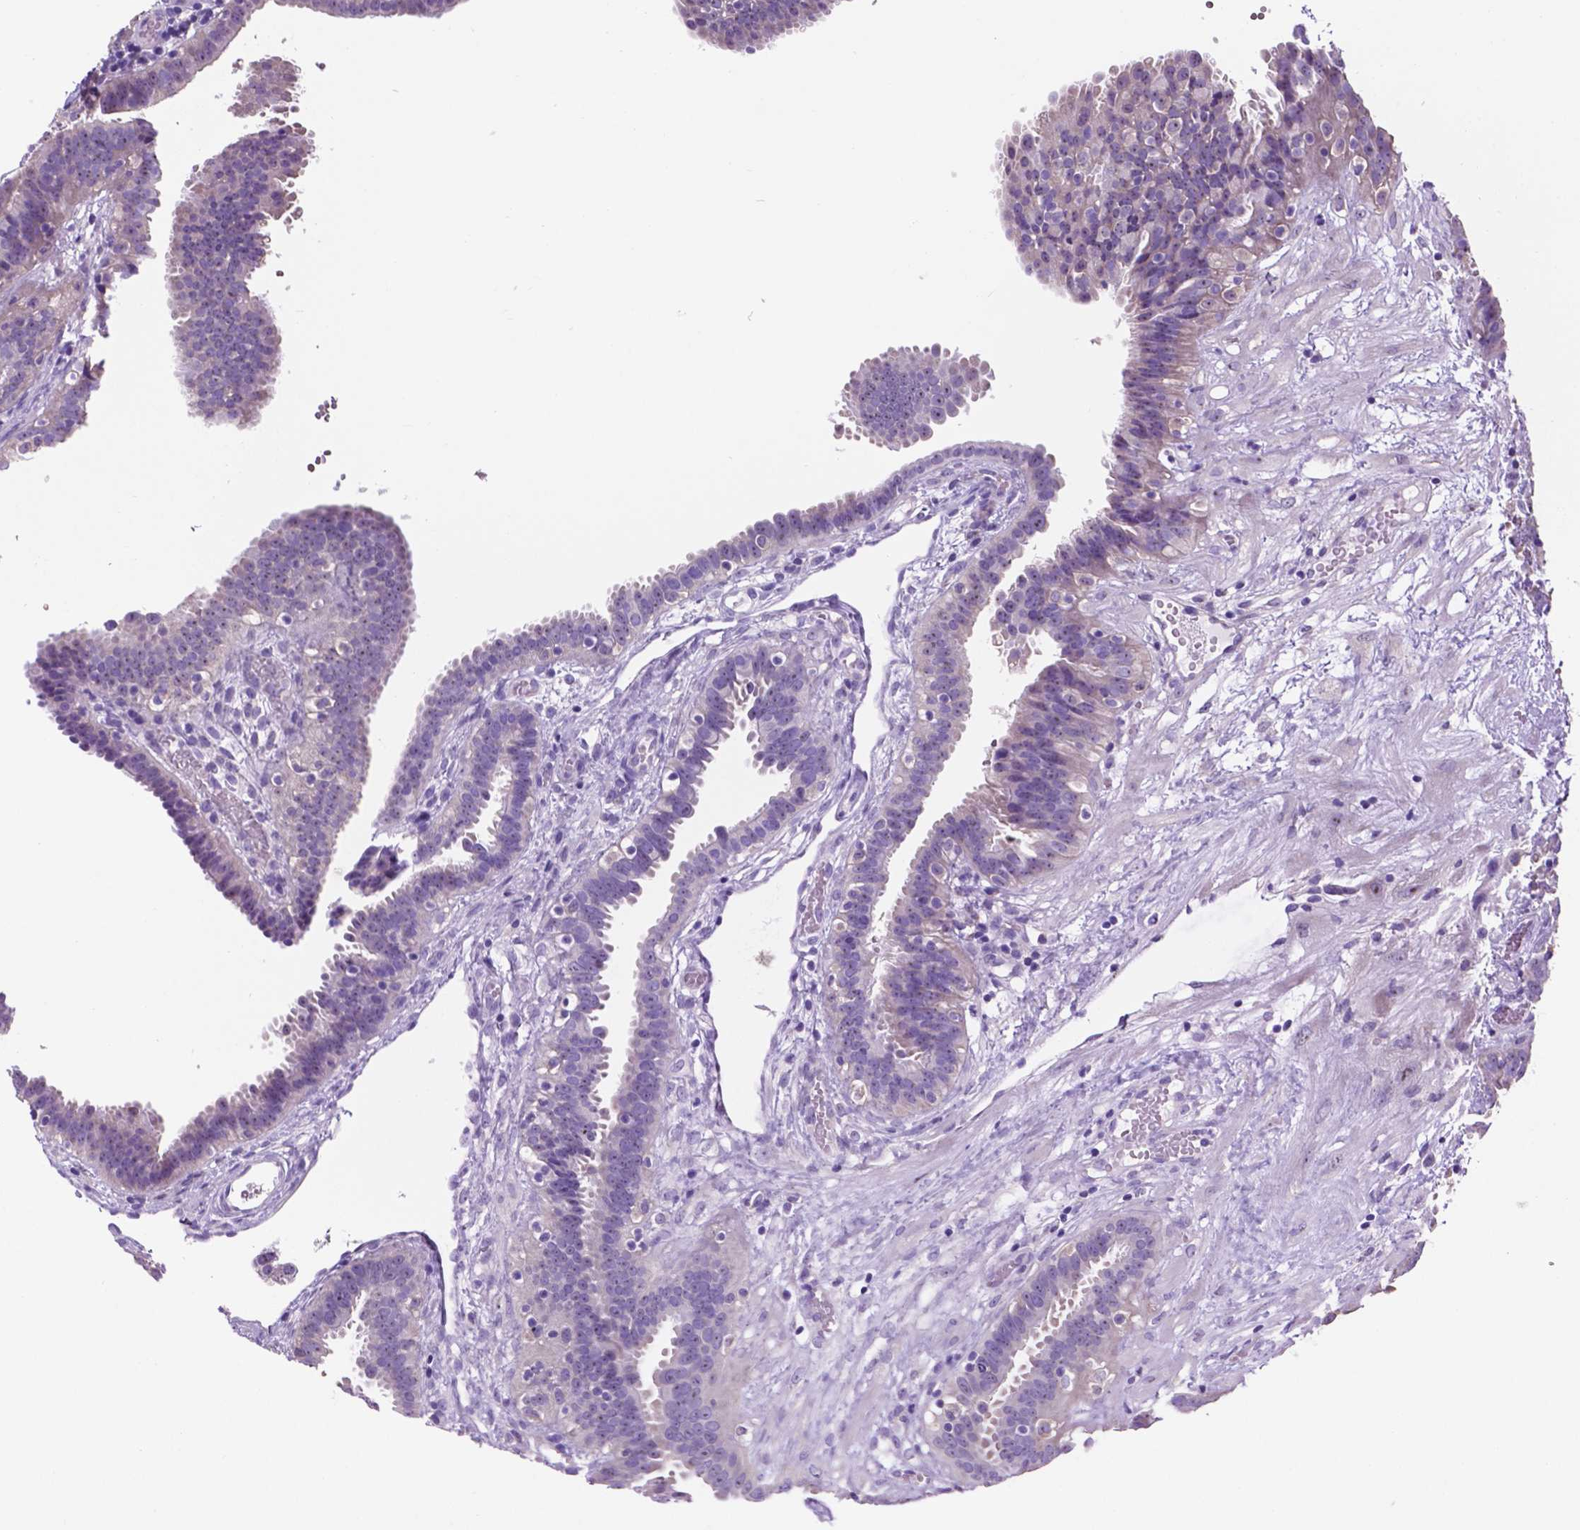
{"staining": {"intensity": "negative", "quantity": "none", "location": "none"}, "tissue": "fallopian tube", "cell_type": "Glandular cells", "image_type": "normal", "snomed": [{"axis": "morphology", "description": "Normal tissue, NOS"}, {"axis": "topography", "description": "Fallopian tube"}], "caption": "IHC of unremarkable human fallopian tube reveals no staining in glandular cells.", "gene": "SPDYA", "patient": {"sex": "female", "age": 37}}